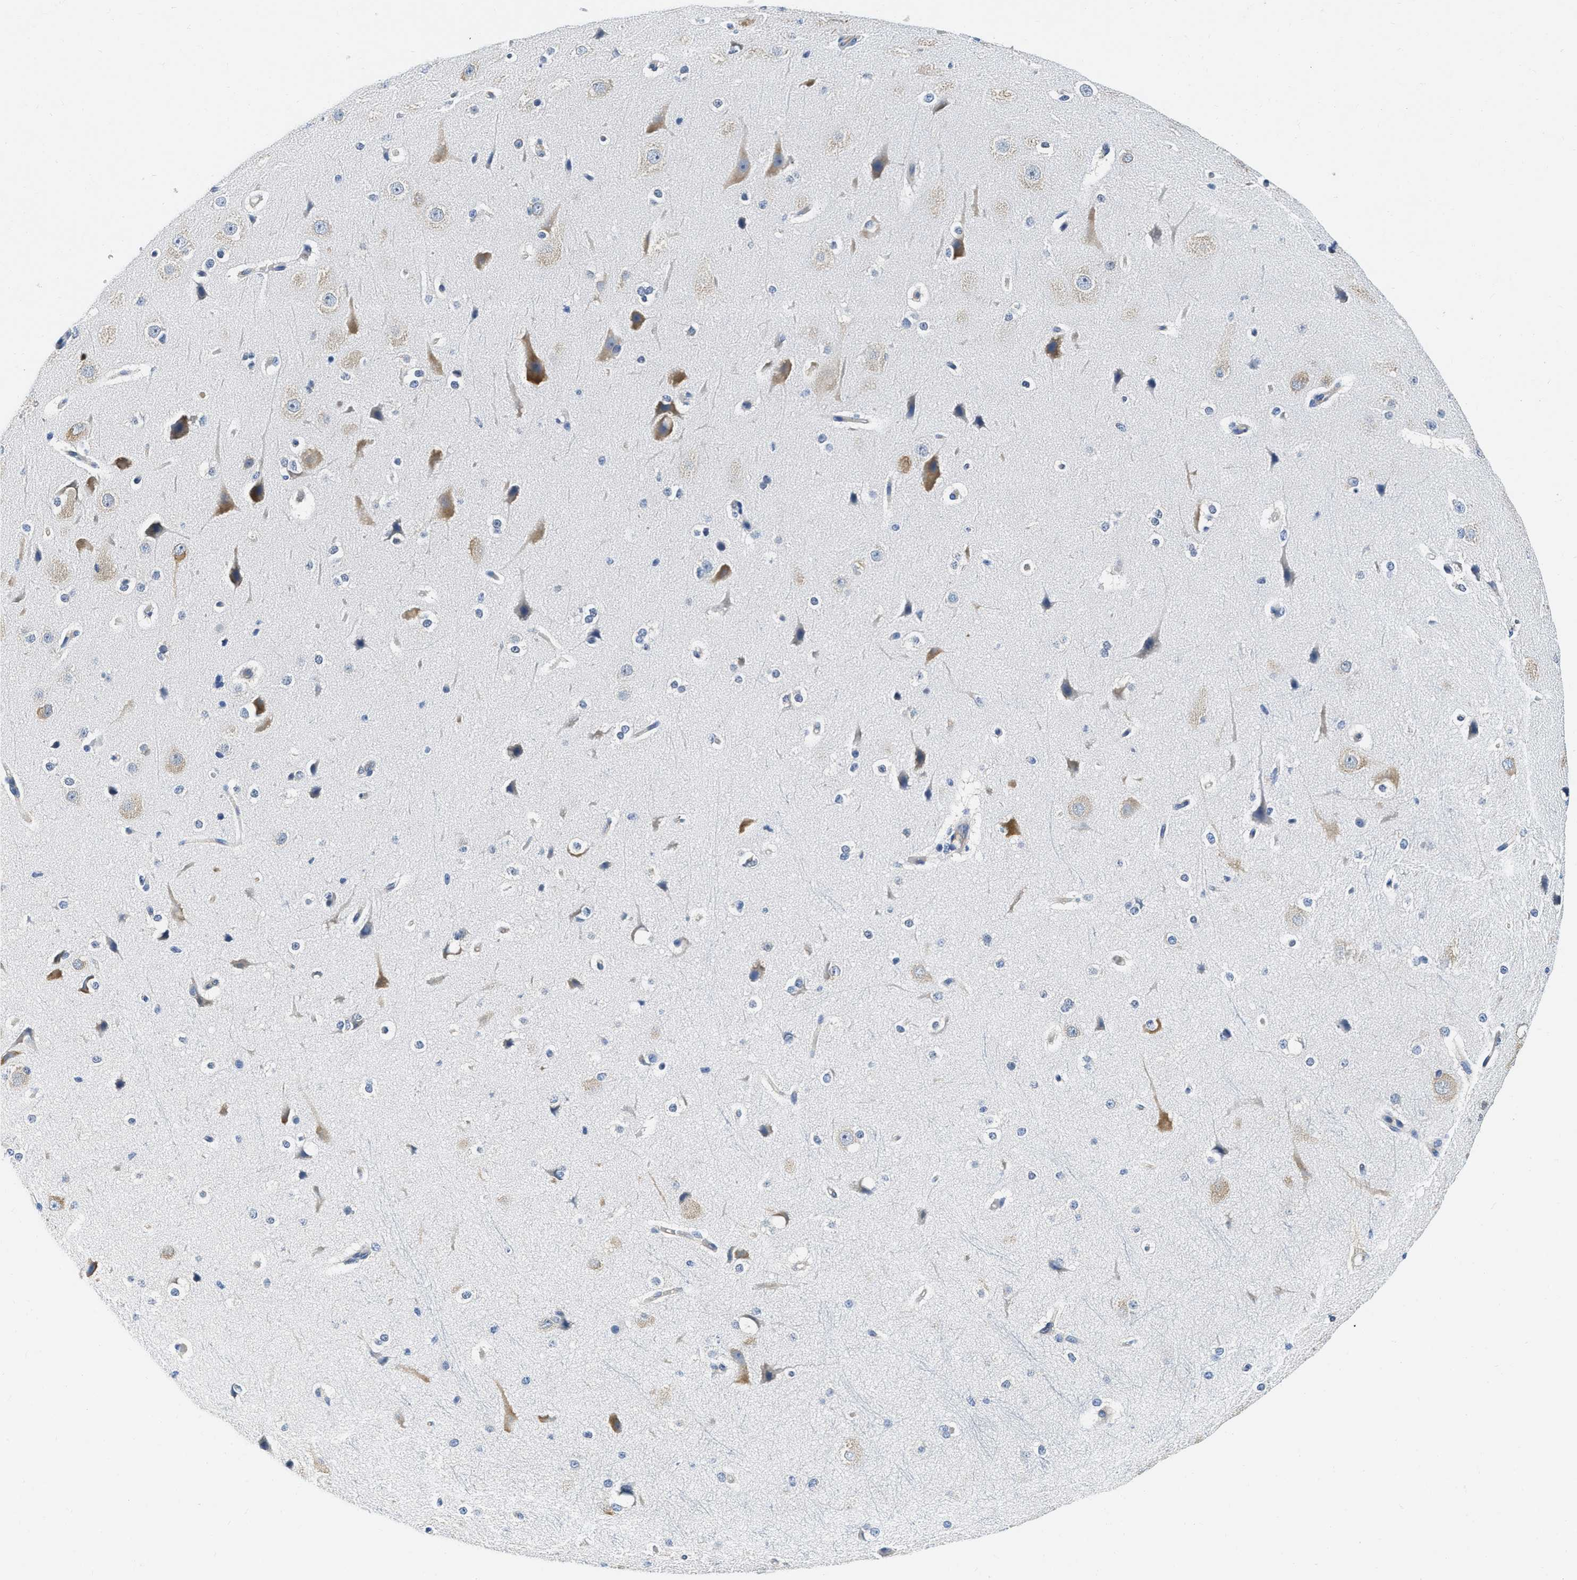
{"staining": {"intensity": "negative", "quantity": "none", "location": "none"}, "tissue": "cerebral cortex", "cell_type": "Endothelial cells", "image_type": "normal", "snomed": [{"axis": "morphology", "description": "Normal tissue, NOS"}, {"axis": "morphology", "description": "Developmental malformation"}, {"axis": "topography", "description": "Cerebral cortex"}], "caption": "The image demonstrates no significant expression in endothelial cells of cerebral cortex. (DAB (3,3'-diaminobenzidine) immunohistochemistry (IHC), high magnification).", "gene": "EIF2AK2", "patient": {"sex": "female", "age": 30}}